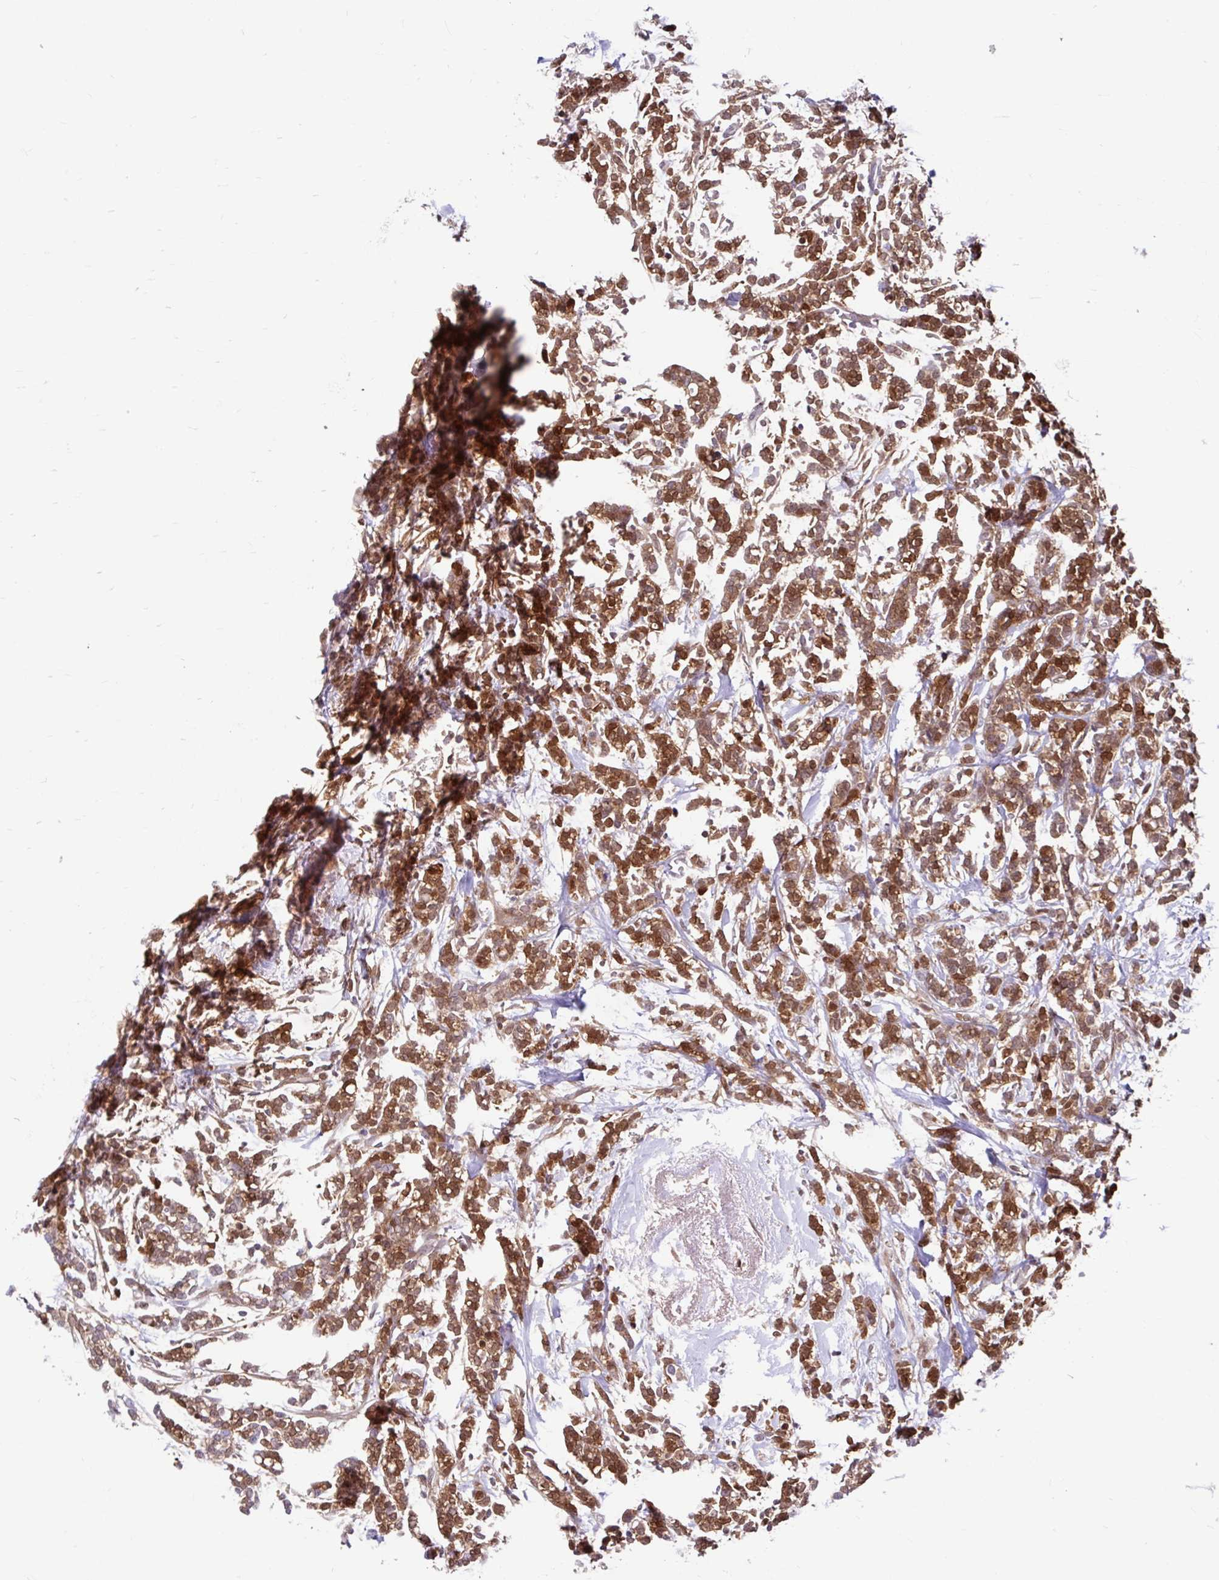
{"staining": {"intensity": "moderate", "quantity": ">75%", "location": "cytoplasmic/membranous,nuclear"}, "tissue": "breast cancer", "cell_type": "Tumor cells", "image_type": "cancer", "snomed": [{"axis": "morphology", "description": "Lobular carcinoma"}, {"axis": "topography", "description": "Breast"}], "caption": "The immunohistochemical stain shows moderate cytoplasmic/membranous and nuclear positivity in tumor cells of lobular carcinoma (breast) tissue.", "gene": "BLVRA", "patient": {"sex": "female", "age": 59}}